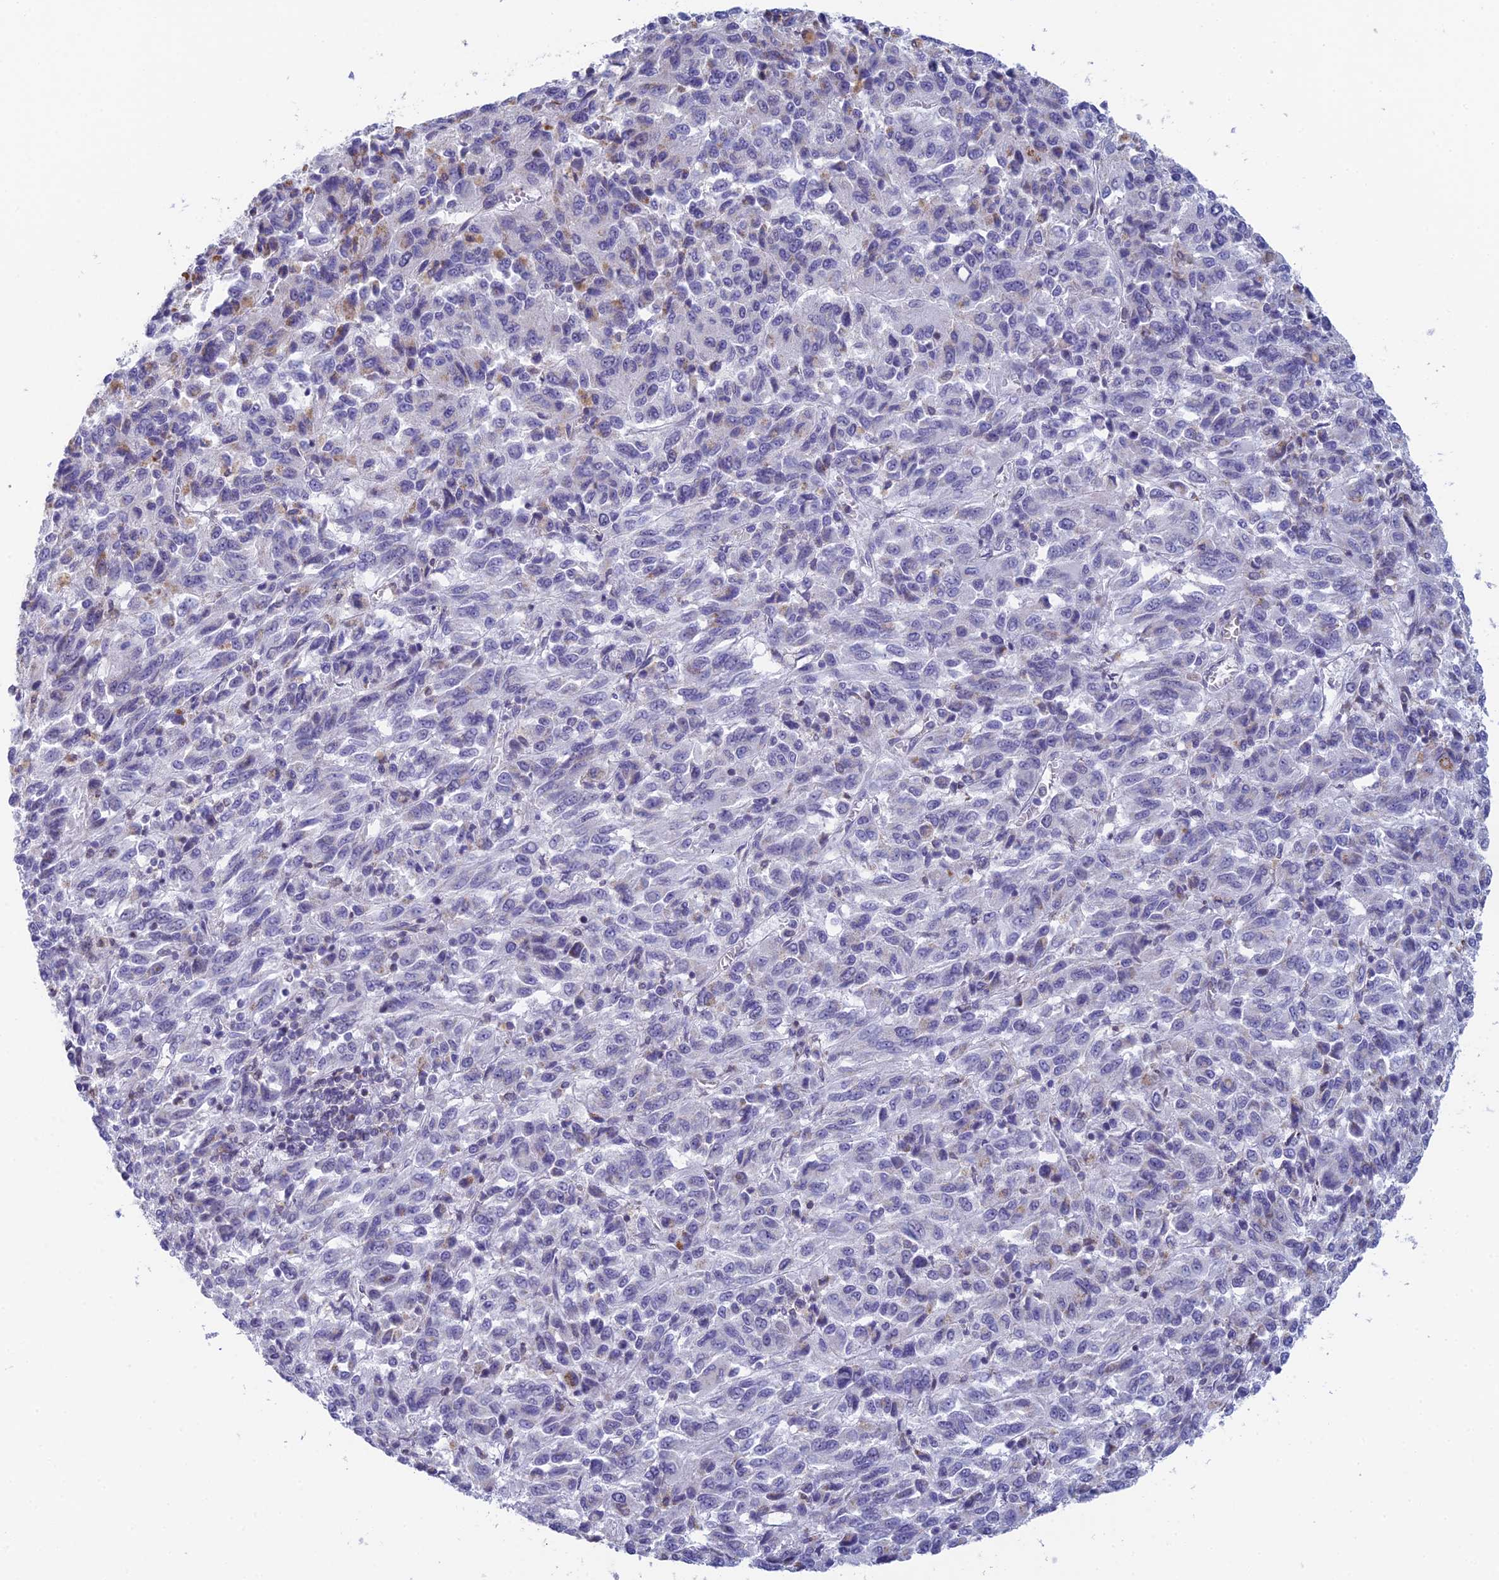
{"staining": {"intensity": "negative", "quantity": "none", "location": "none"}, "tissue": "melanoma", "cell_type": "Tumor cells", "image_type": "cancer", "snomed": [{"axis": "morphology", "description": "Malignant melanoma, Metastatic site"}, {"axis": "topography", "description": "Lung"}], "caption": "Immunohistochemistry photomicrograph of neoplastic tissue: human melanoma stained with DAB (3,3'-diaminobenzidine) demonstrates no significant protein positivity in tumor cells.", "gene": "REXO5", "patient": {"sex": "male", "age": 64}}